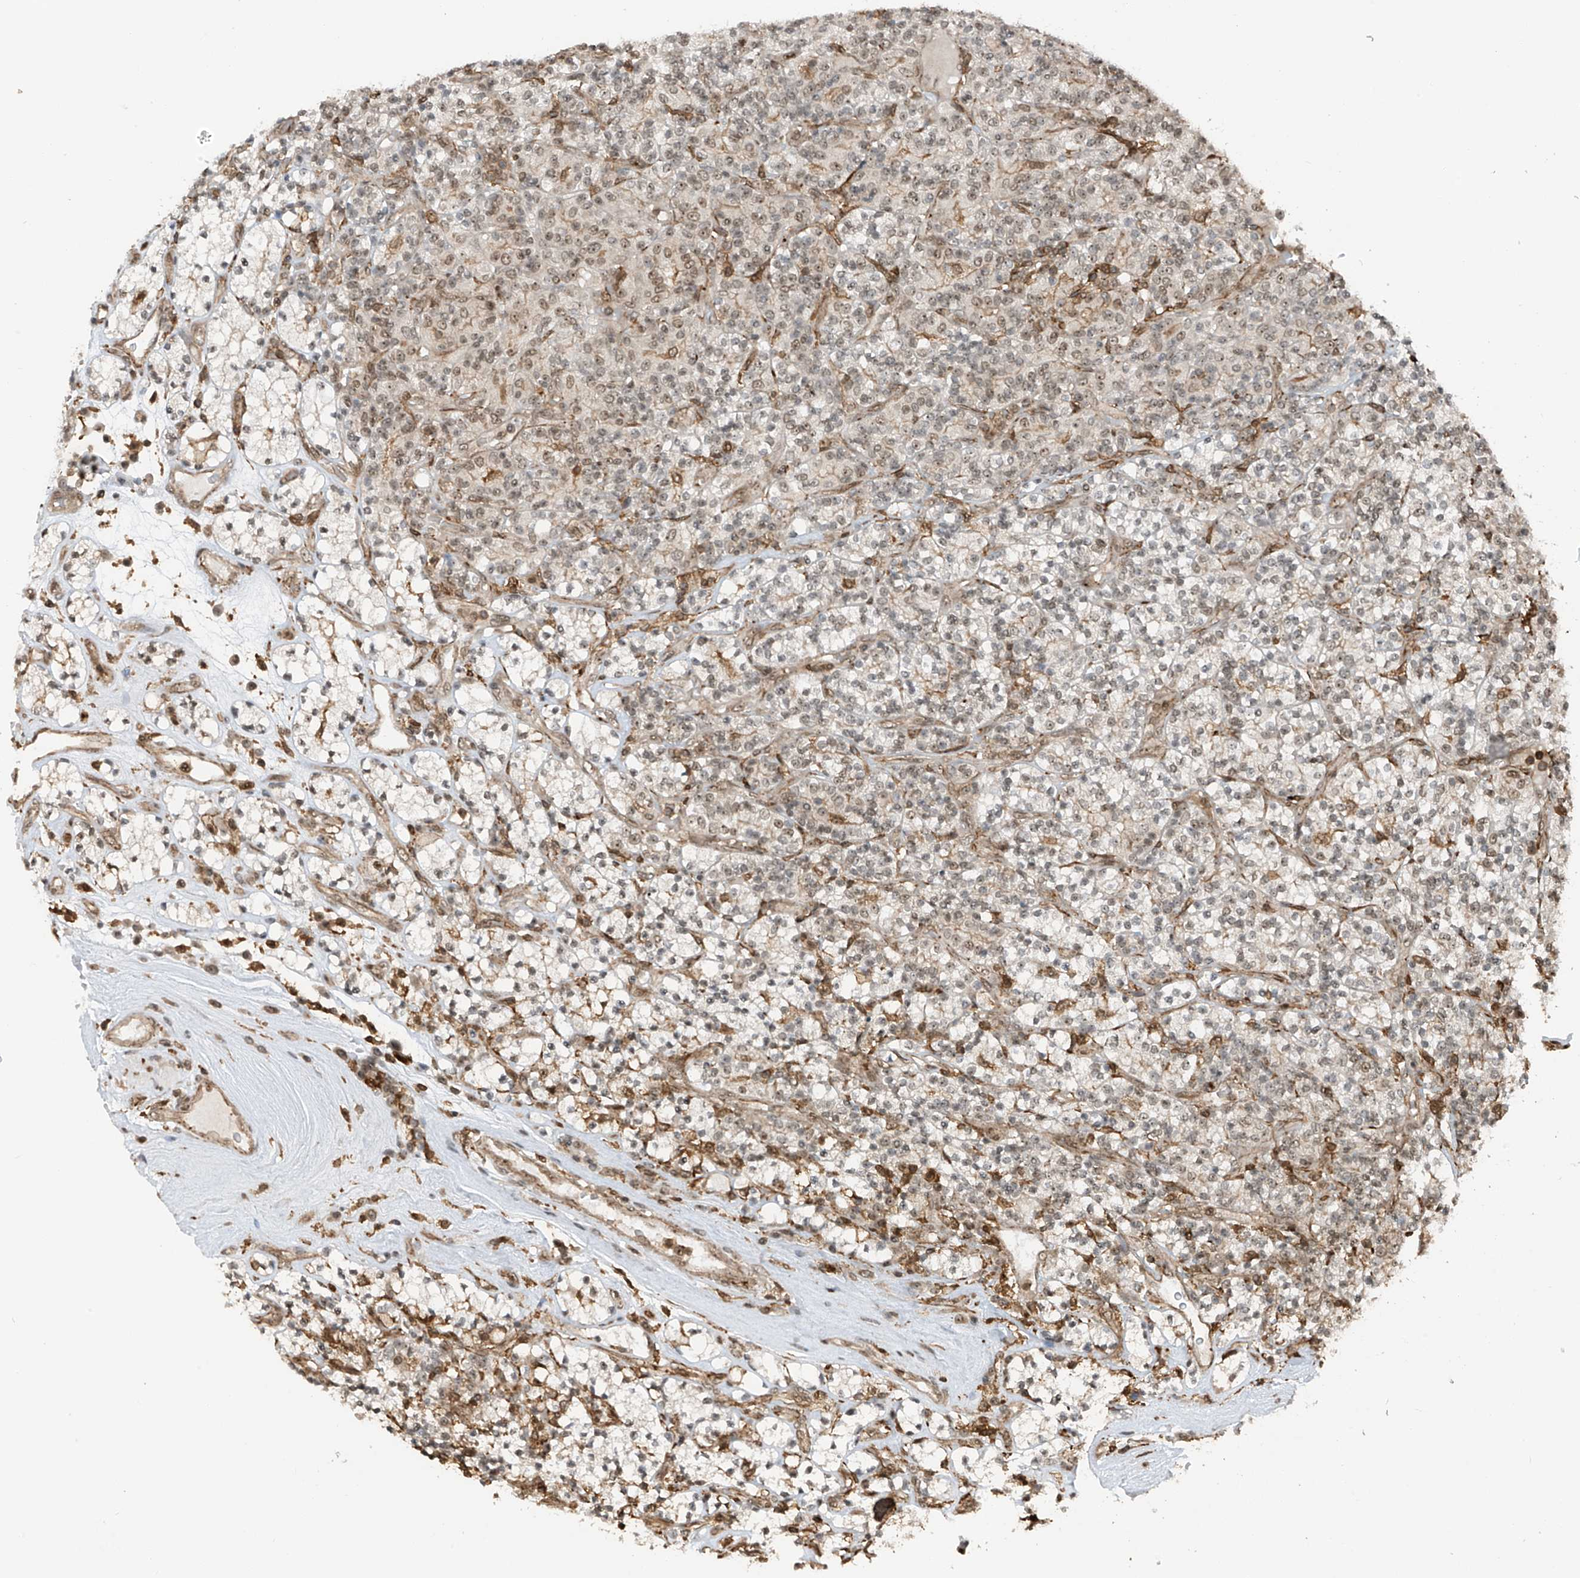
{"staining": {"intensity": "weak", "quantity": ">75%", "location": "nuclear"}, "tissue": "renal cancer", "cell_type": "Tumor cells", "image_type": "cancer", "snomed": [{"axis": "morphology", "description": "Adenocarcinoma, NOS"}, {"axis": "topography", "description": "Kidney"}], "caption": "Immunohistochemistry (DAB) staining of adenocarcinoma (renal) reveals weak nuclear protein expression in approximately >75% of tumor cells.", "gene": "REPIN1", "patient": {"sex": "male", "age": 77}}